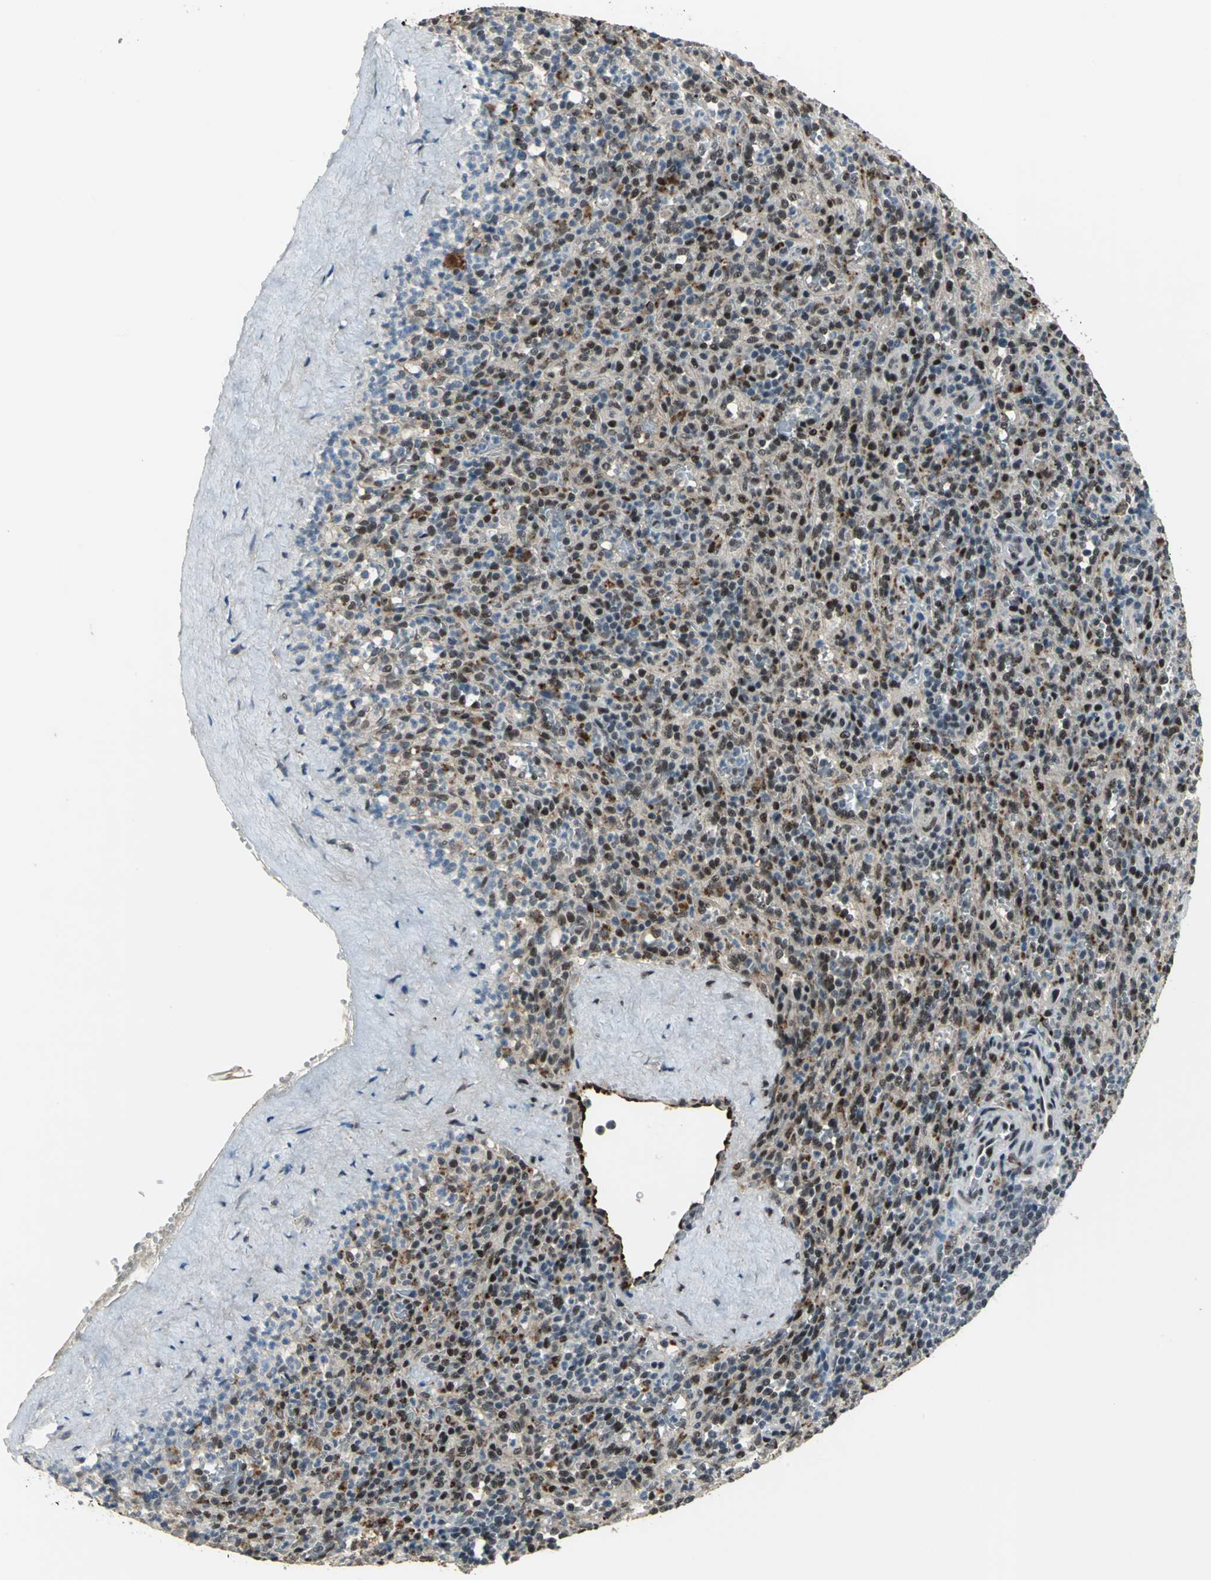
{"staining": {"intensity": "moderate", "quantity": "25%-75%", "location": "cytoplasmic/membranous,nuclear"}, "tissue": "spleen", "cell_type": "Cells in red pulp", "image_type": "normal", "snomed": [{"axis": "morphology", "description": "Normal tissue, NOS"}, {"axis": "topography", "description": "Spleen"}], "caption": "Immunohistochemical staining of unremarkable spleen displays moderate cytoplasmic/membranous,nuclear protein expression in about 25%-75% of cells in red pulp. Immunohistochemistry (ihc) stains the protein in brown and the nuclei are stained blue.", "gene": "ELF2", "patient": {"sex": "male", "age": 36}}